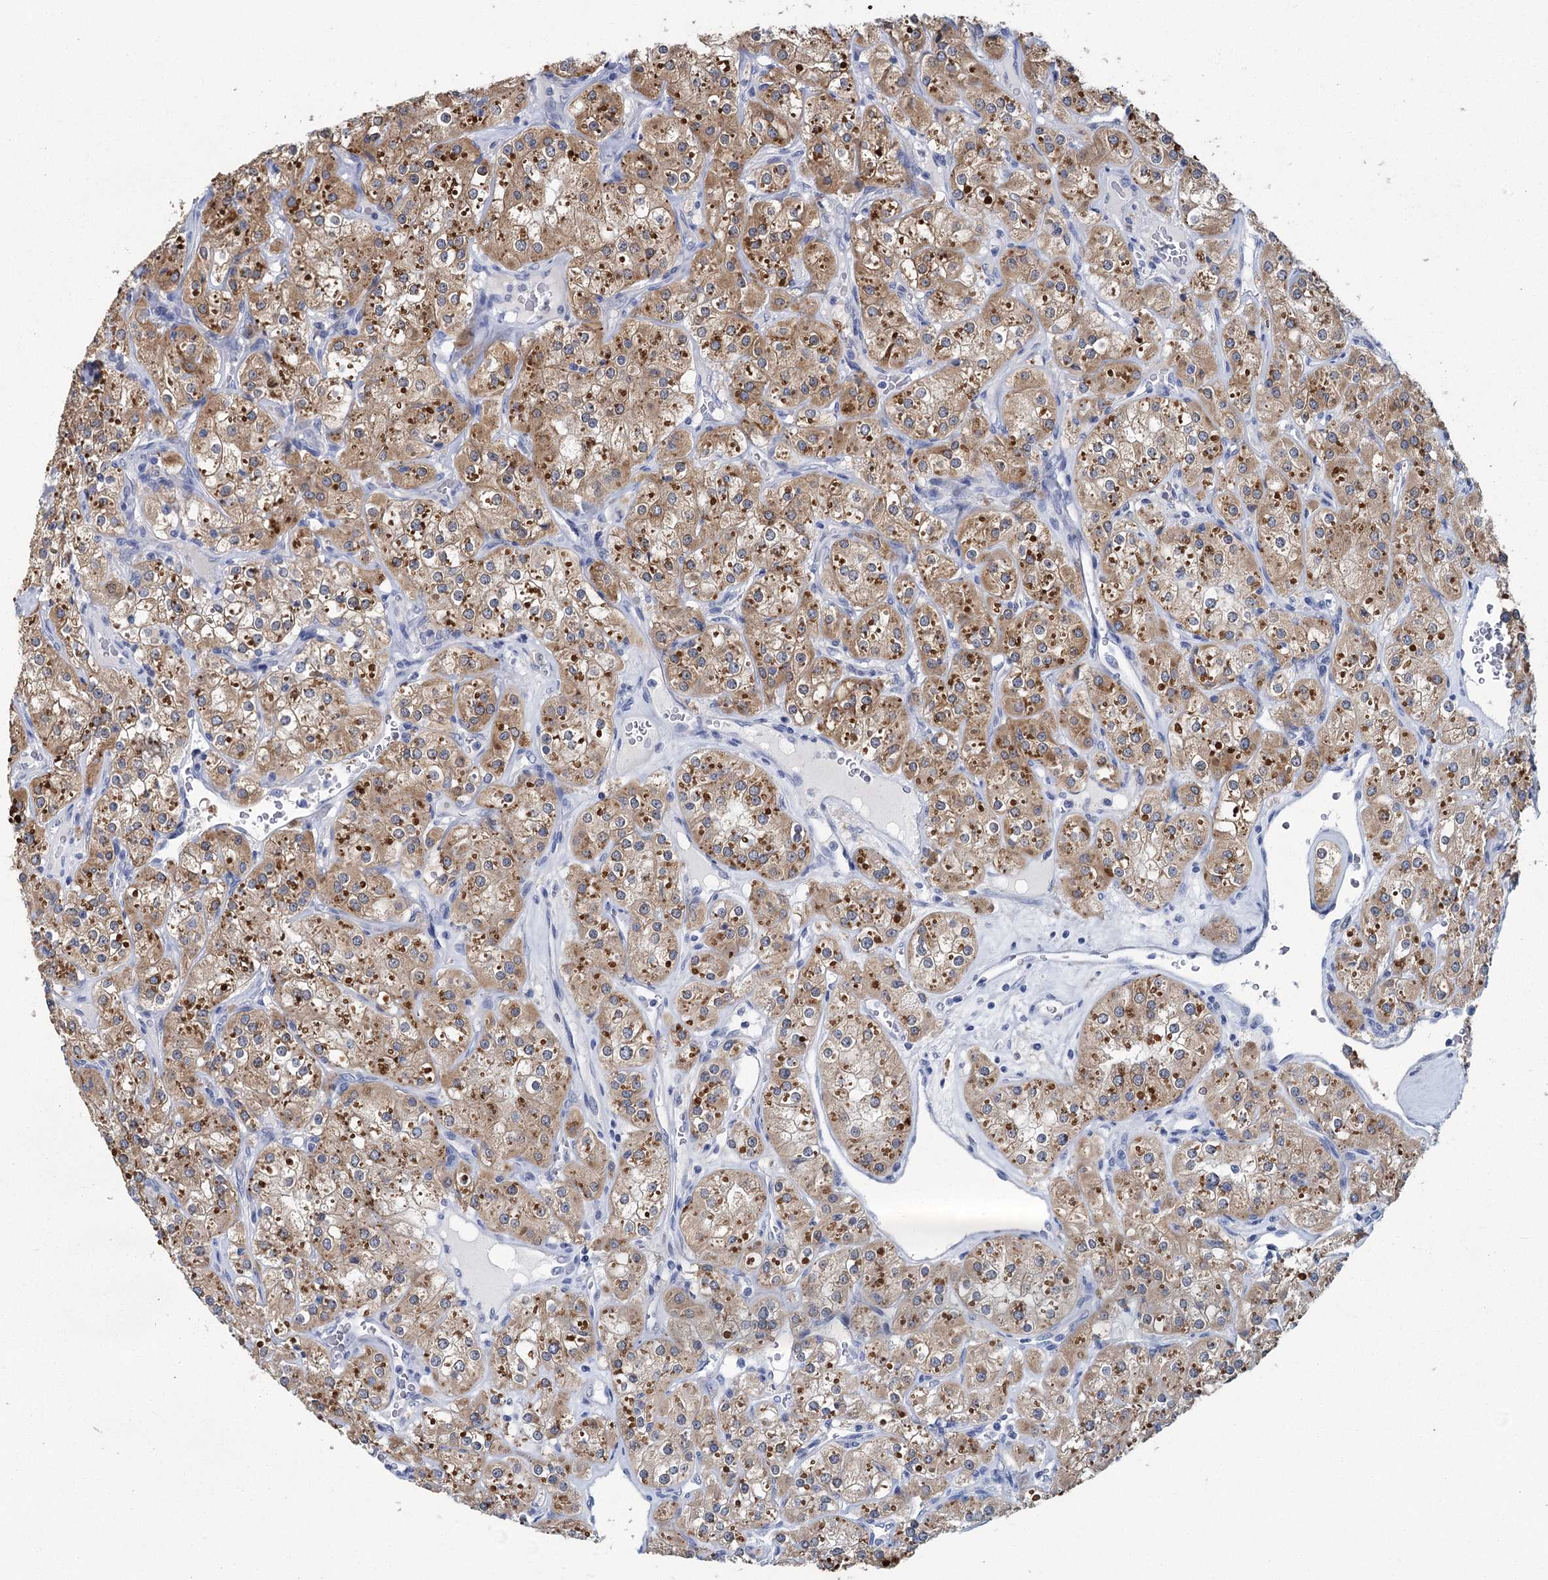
{"staining": {"intensity": "moderate", "quantity": ">75%", "location": "cytoplasmic/membranous"}, "tissue": "renal cancer", "cell_type": "Tumor cells", "image_type": "cancer", "snomed": [{"axis": "morphology", "description": "Adenocarcinoma, NOS"}, {"axis": "topography", "description": "Kidney"}], "caption": "Protein staining displays moderate cytoplasmic/membranous expression in about >75% of tumor cells in renal cancer (adenocarcinoma). Nuclei are stained in blue.", "gene": "METTL7B", "patient": {"sex": "male", "age": 77}}